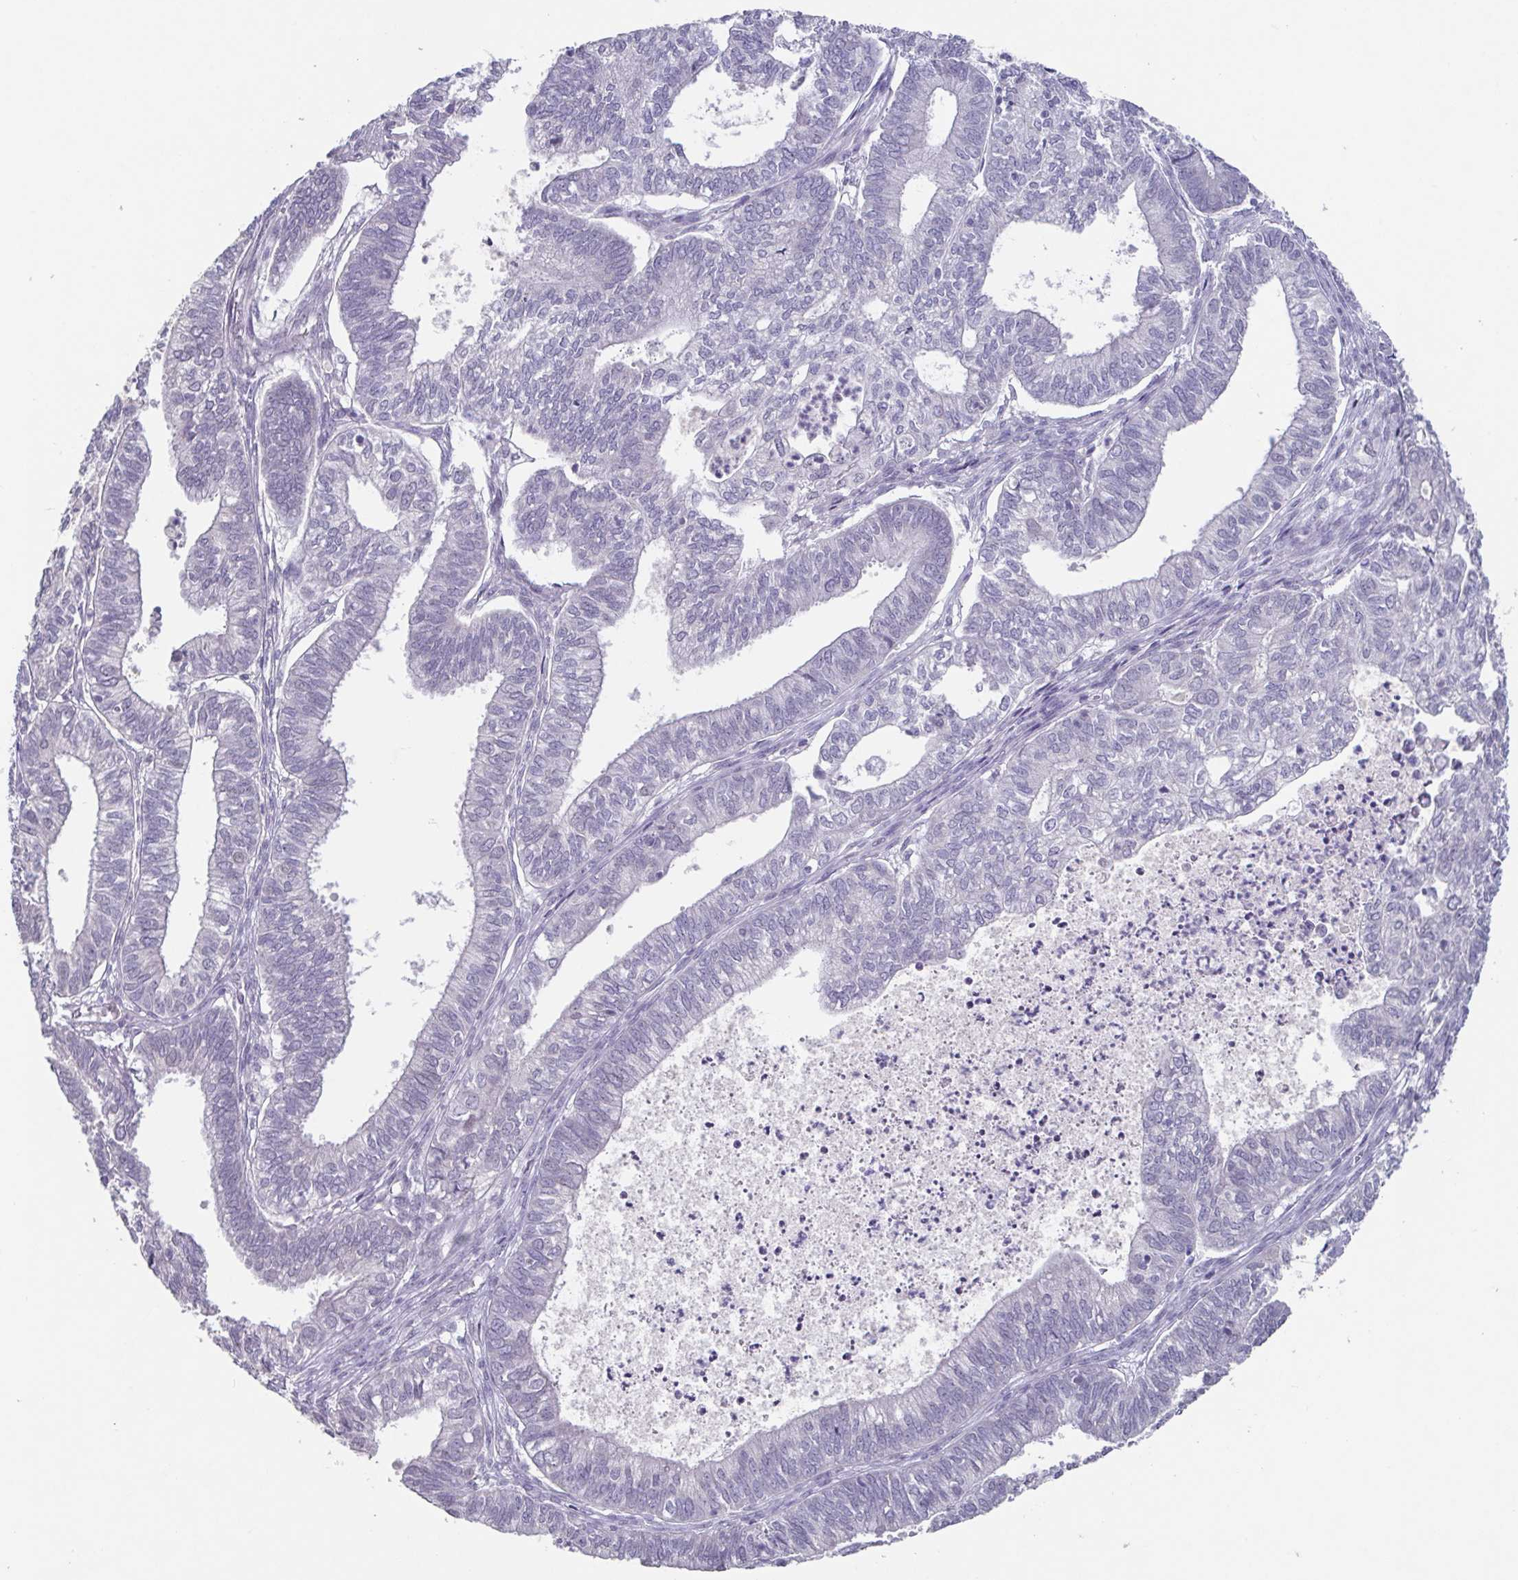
{"staining": {"intensity": "negative", "quantity": "none", "location": "none"}, "tissue": "ovarian cancer", "cell_type": "Tumor cells", "image_type": "cancer", "snomed": [{"axis": "morphology", "description": "Carcinoma, endometroid"}, {"axis": "topography", "description": "Ovary"}], "caption": "Immunohistochemistry (IHC) of human ovarian cancer (endometroid carcinoma) shows no staining in tumor cells. (DAB immunohistochemistry (IHC), high magnification).", "gene": "GHRL", "patient": {"sex": "female", "age": 64}}